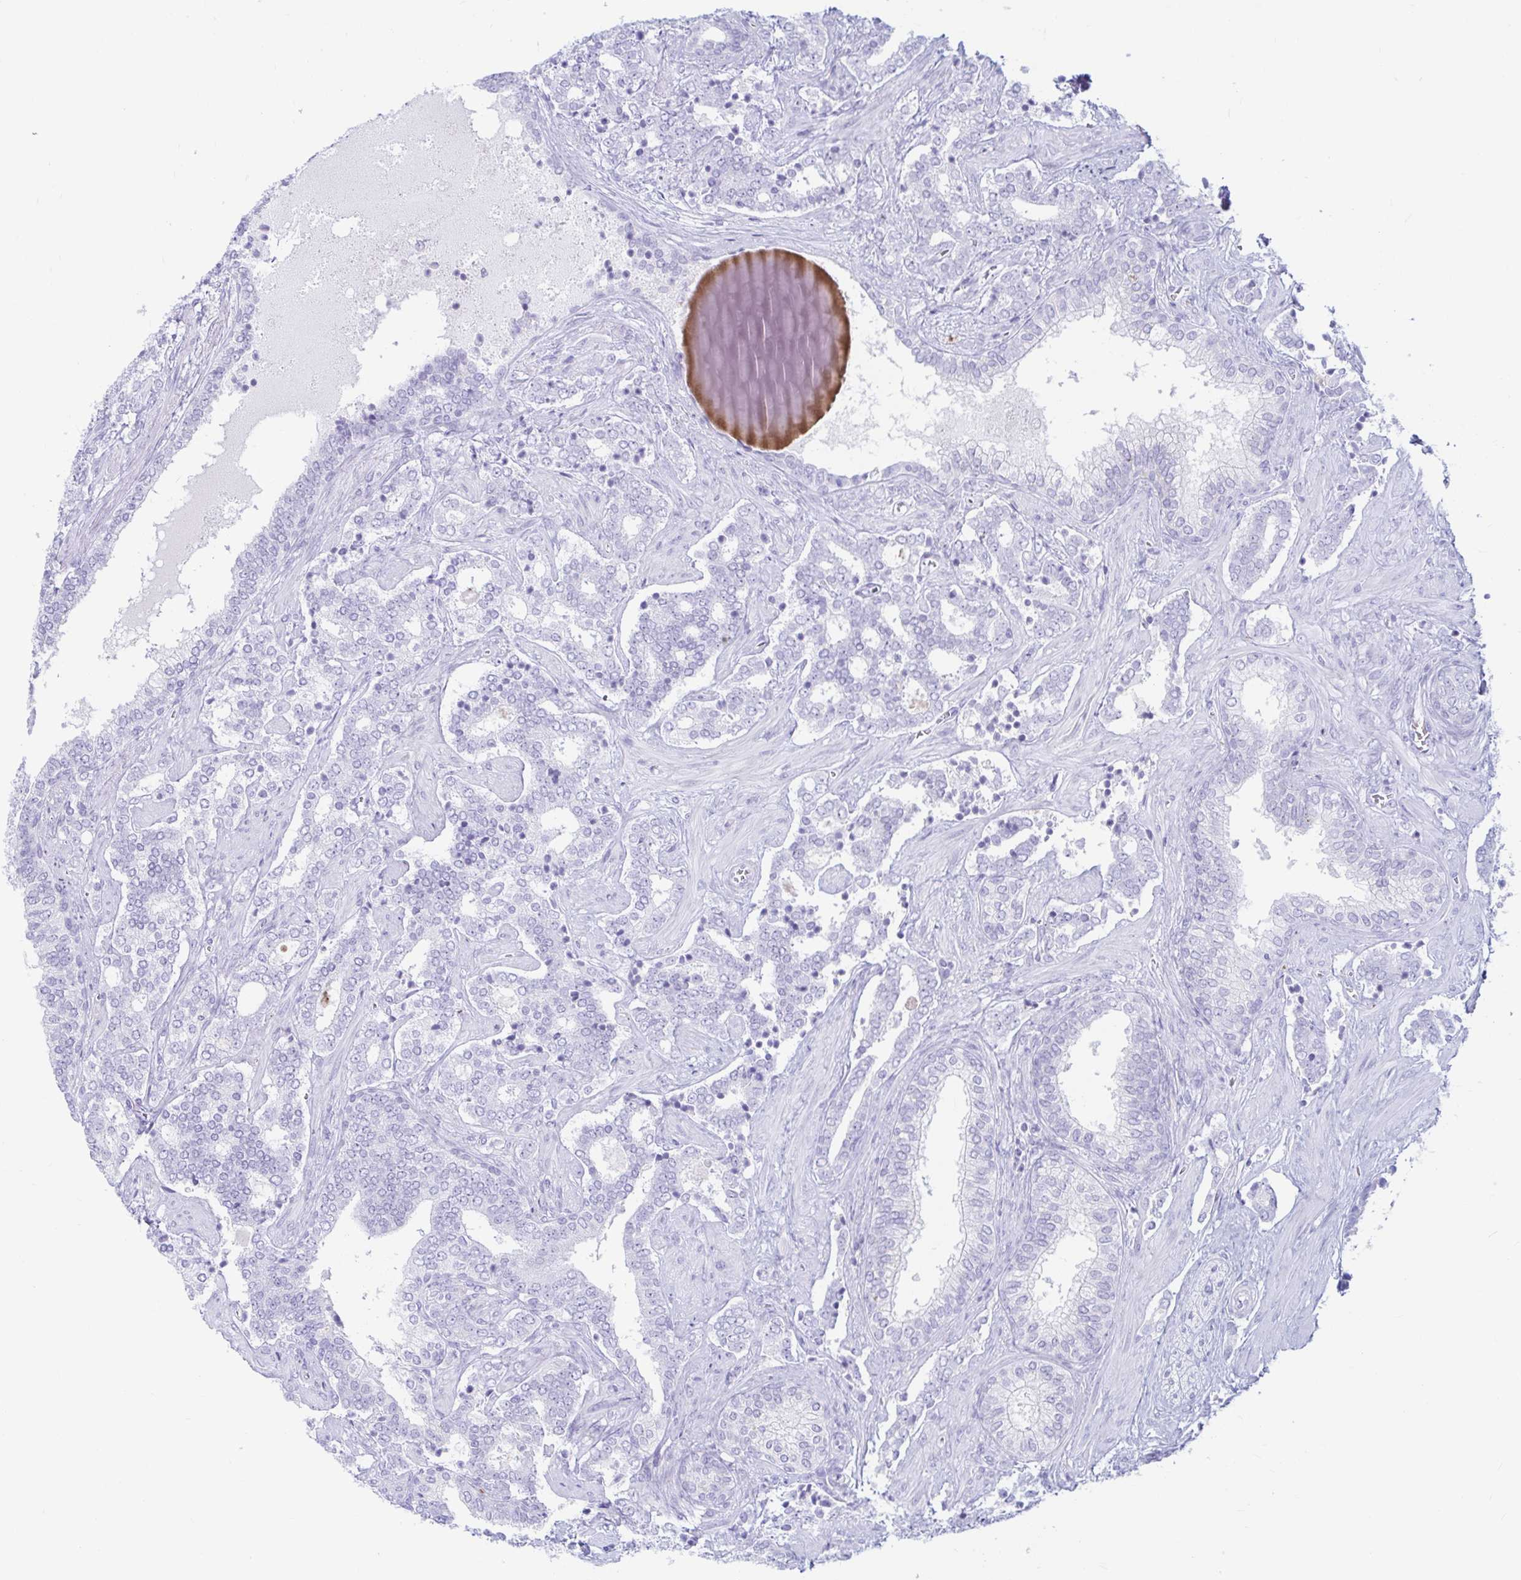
{"staining": {"intensity": "negative", "quantity": "none", "location": "none"}, "tissue": "prostate cancer", "cell_type": "Tumor cells", "image_type": "cancer", "snomed": [{"axis": "morphology", "description": "Adenocarcinoma, High grade"}, {"axis": "topography", "description": "Prostate"}], "caption": "Immunohistochemical staining of prostate cancer (high-grade adenocarcinoma) shows no significant positivity in tumor cells. (Stains: DAB (3,3'-diaminobenzidine) IHC with hematoxylin counter stain, Microscopy: brightfield microscopy at high magnification).", "gene": "ERICH6", "patient": {"sex": "male", "age": 60}}